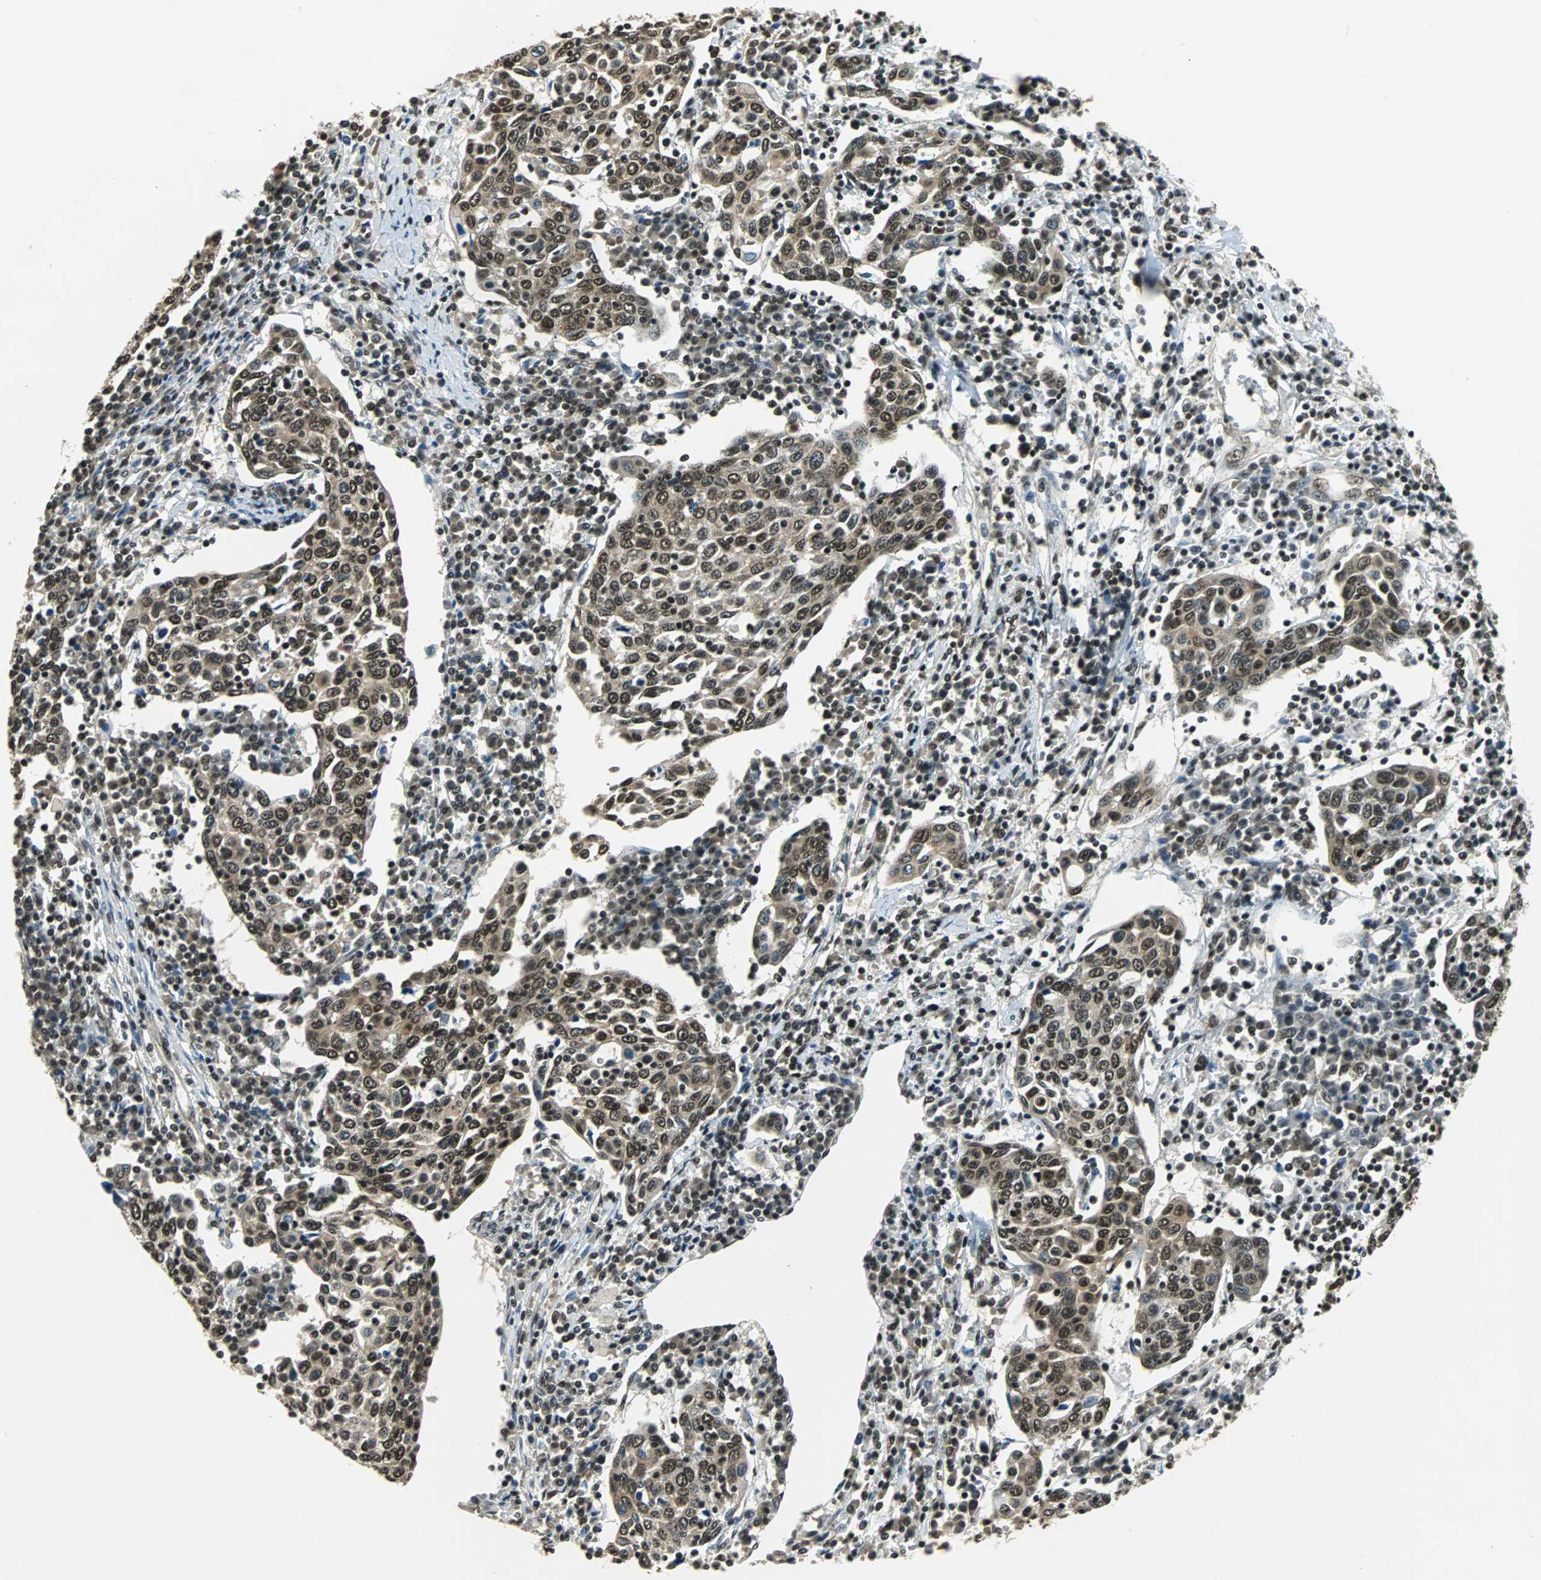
{"staining": {"intensity": "strong", "quantity": ">75%", "location": "cytoplasmic/membranous,nuclear"}, "tissue": "cervical cancer", "cell_type": "Tumor cells", "image_type": "cancer", "snomed": [{"axis": "morphology", "description": "Squamous cell carcinoma, NOS"}, {"axis": "topography", "description": "Cervix"}], "caption": "This is an image of IHC staining of cervical squamous cell carcinoma, which shows strong staining in the cytoplasmic/membranous and nuclear of tumor cells.", "gene": "RBM14", "patient": {"sex": "female", "age": 40}}